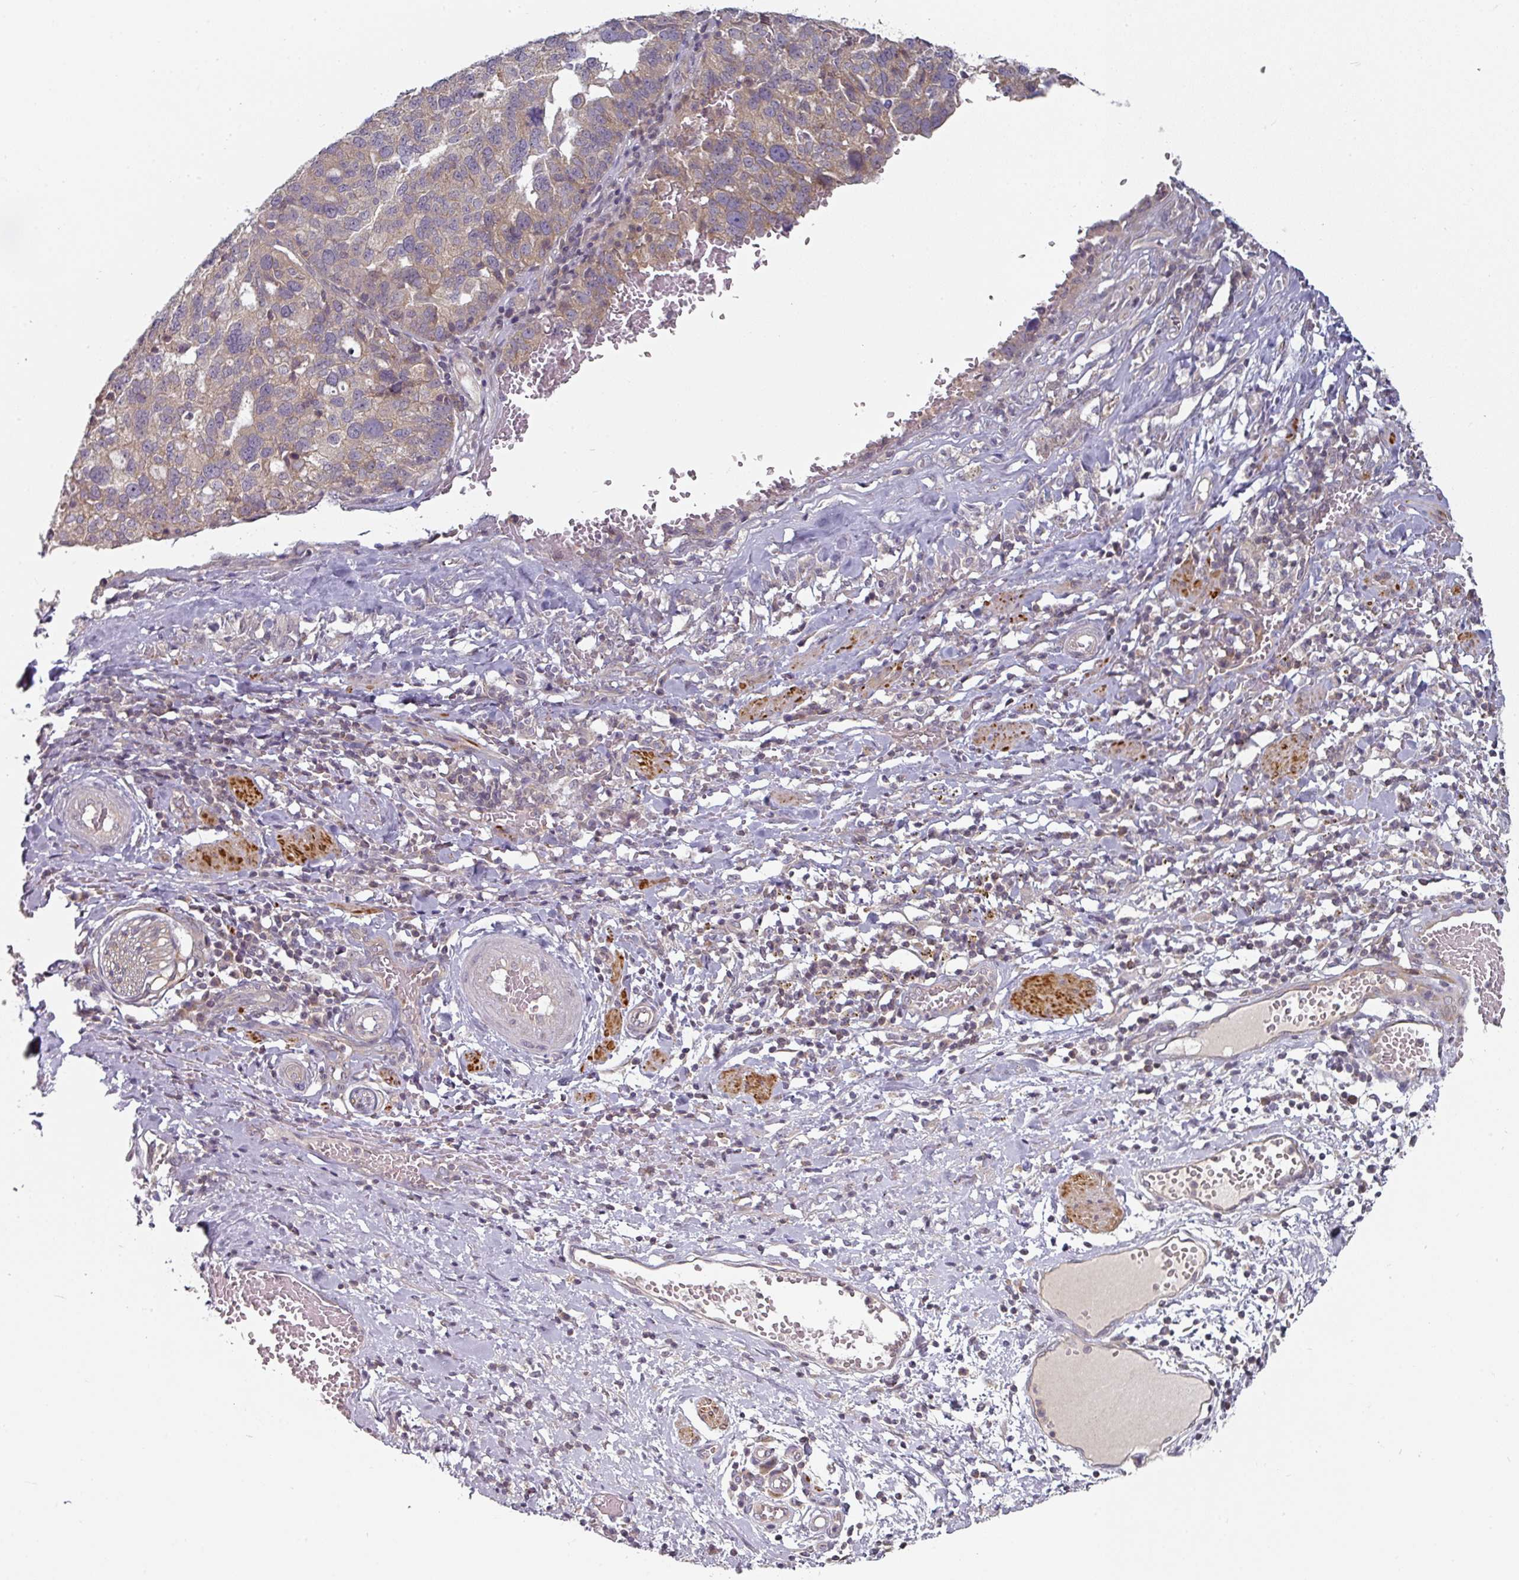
{"staining": {"intensity": "weak", "quantity": "<25%", "location": "cytoplasmic/membranous"}, "tissue": "ovarian cancer", "cell_type": "Tumor cells", "image_type": "cancer", "snomed": [{"axis": "morphology", "description": "Cystadenocarcinoma, serous, NOS"}, {"axis": "topography", "description": "Ovary"}], "caption": "The histopathology image reveals no significant staining in tumor cells of ovarian serous cystadenocarcinoma.", "gene": "MAP2K2", "patient": {"sex": "female", "age": 59}}